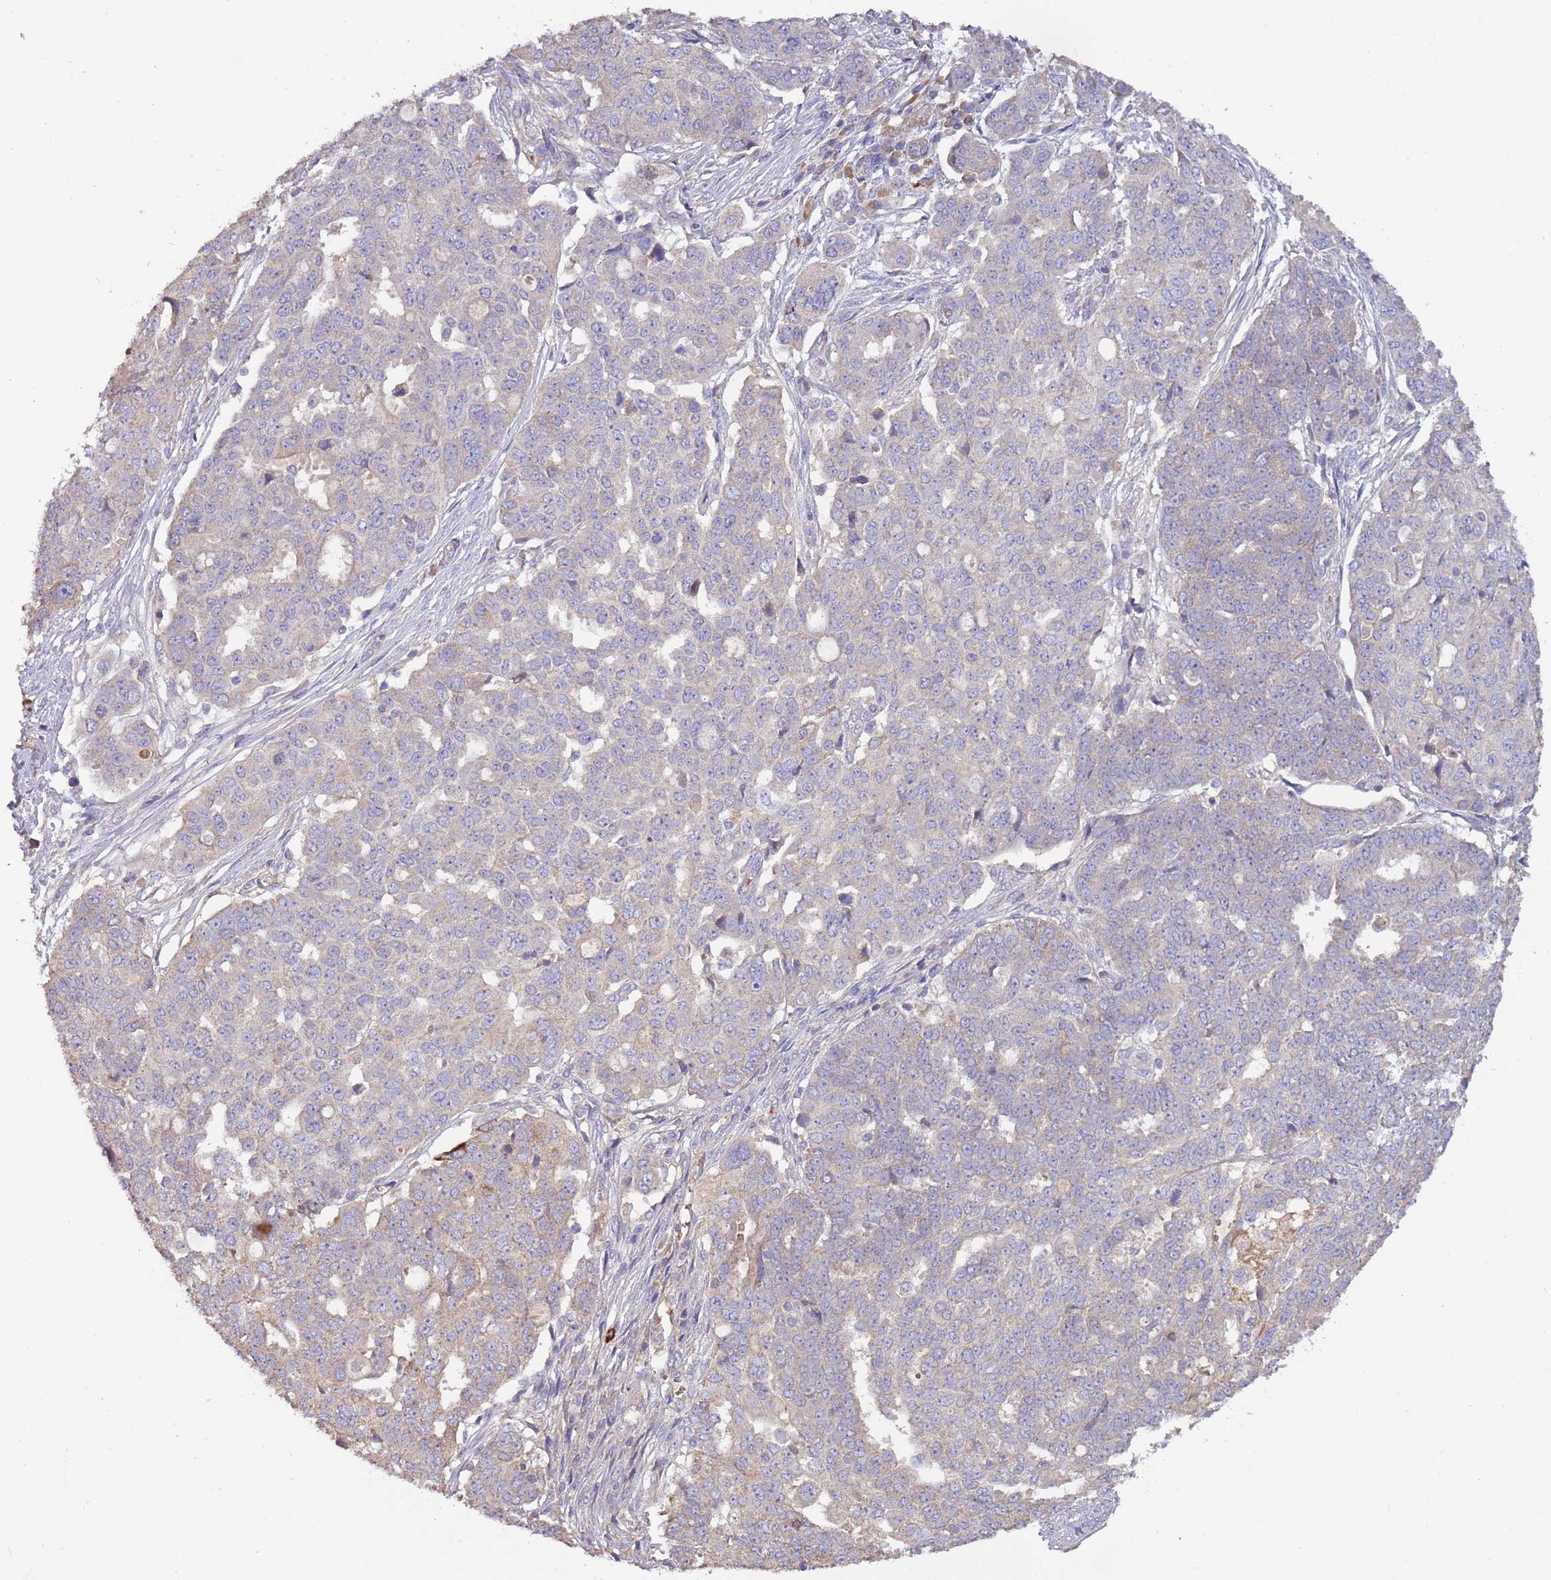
{"staining": {"intensity": "weak", "quantity": "<25%", "location": "cytoplasmic/membranous"}, "tissue": "ovarian cancer", "cell_type": "Tumor cells", "image_type": "cancer", "snomed": [{"axis": "morphology", "description": "Cystadenocarcinoma, serous, NOS"}, {"axis": "topography", "description": "Soft tissue"}, {"axis": "topography", "description": "Ovary"}], "caption": "The photomicrograph shows no significant expression in tumor cells of ovarian serous cystadenocarcinoma.", "gene": "TRMO", "patient": {"sex": "female", "age": 57}}